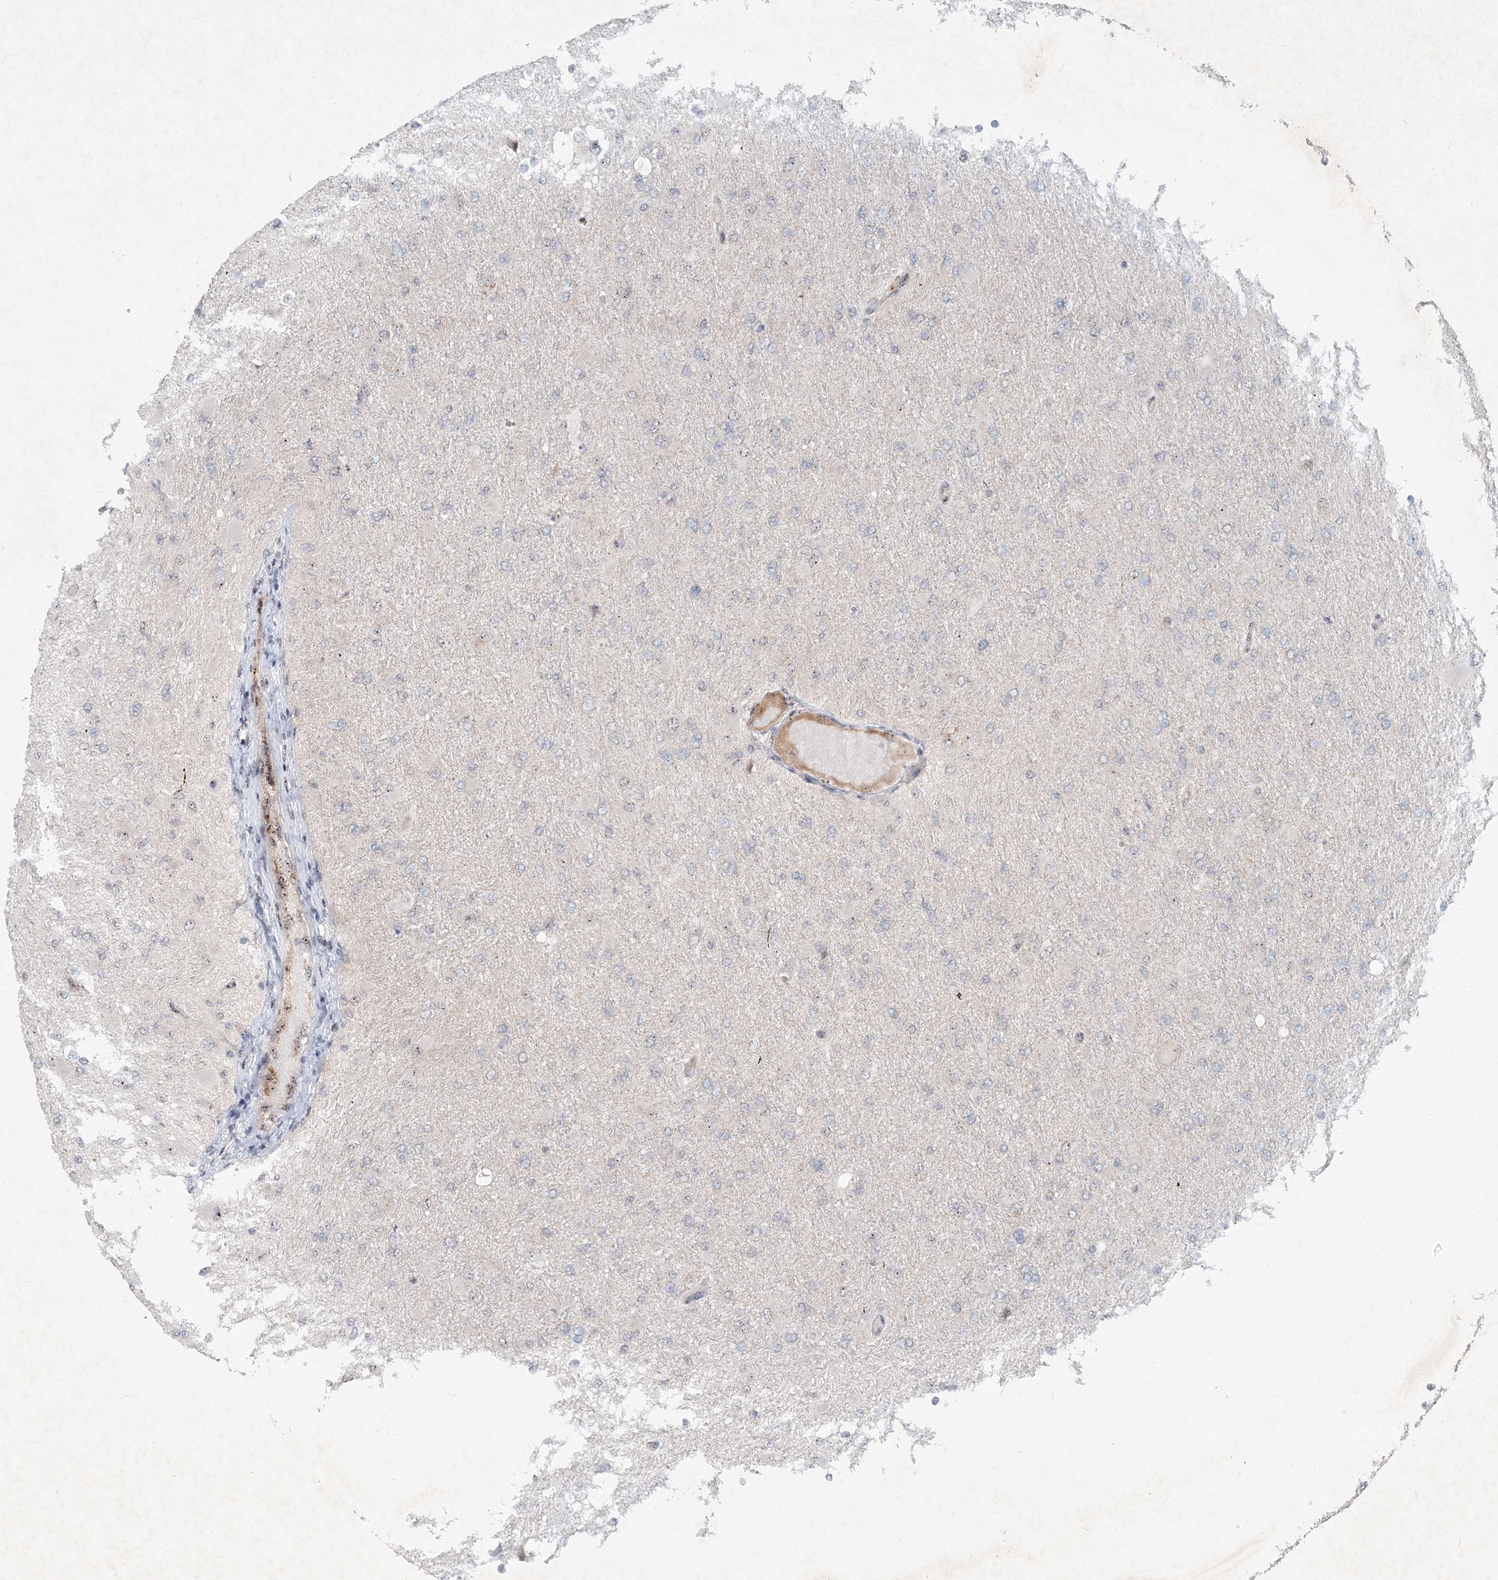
{"staining": {"intensity": "negative", "quantity": "none", "location": "none"}, "tissue": "glioma", "cell_type": "Tumor cells", "image_type": "cancer", "snomed": [{"axis": "morphology", "description": "Glioma, malignant, High grade"}, {"axis": "topography", "description": "Cerebral cortex"}], "caption": "Protein analysis of glioma displays no significant expression in tumor cells. (DAB (3,3'-diaminobenzidine) IHC visualized using brightfield microscopy, high magnification).", "gene": "GIN1", "patient": {"sex": "female", "age": 36}}